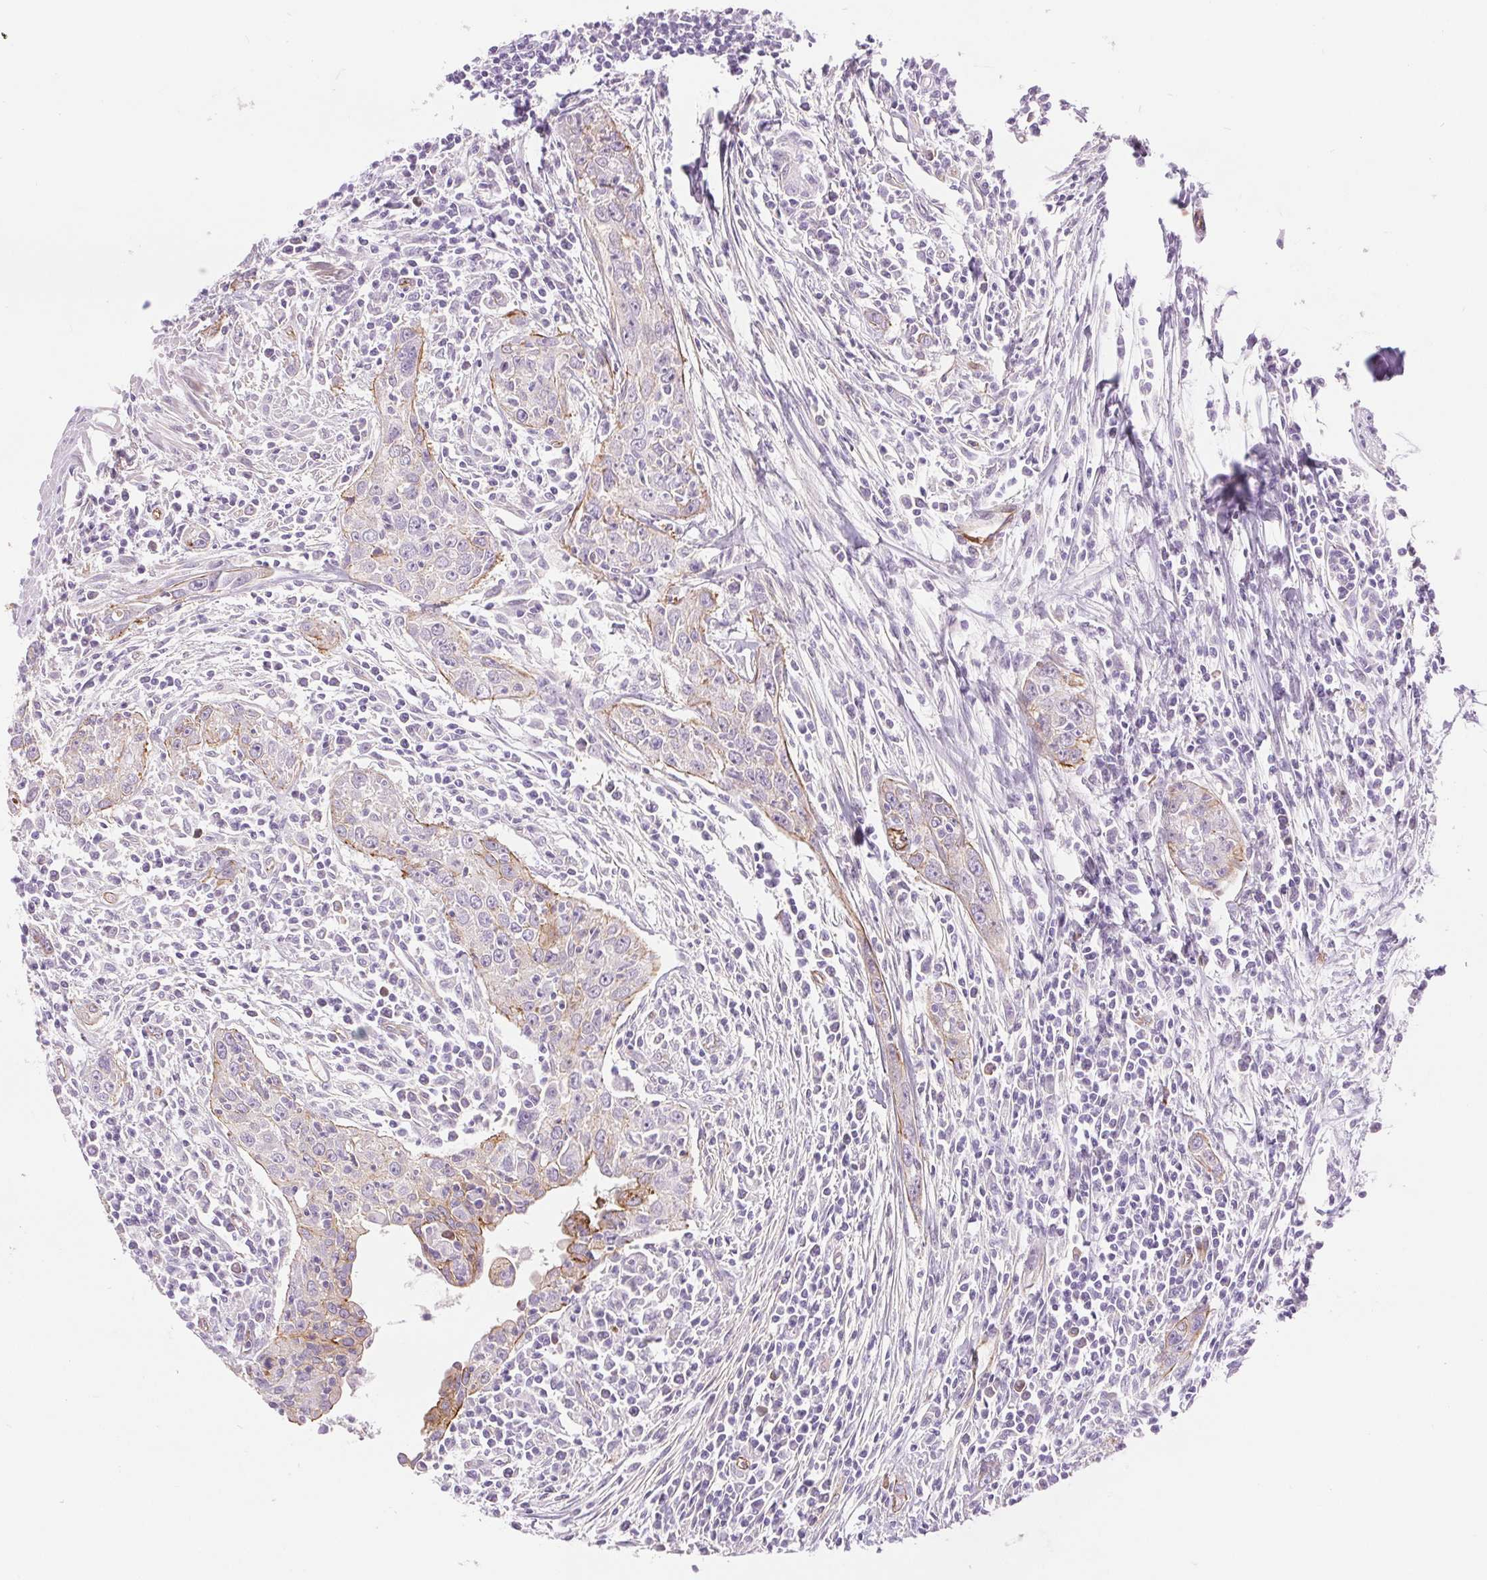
{"staining": {"intensity": "moderate", "quantity": "<25%", "location": "cytoplasmic/membranous"}, "tissue": "urothelial cancer", "cell_type": "Tumor cells", "image_type": "cancer", "snomed": [{"axis": "morphology", "description": "Urothelial carcinoma, High grade"}, {"axis": "topography", "description": "Urinary bladder"}], "caption": "A low amount of moderate cytoplasmic/membranous positivity is seen in approximately <25% of tumor cells in urothelial carcinoma (high-grade) tissue.", "gene": "DIXDC1", "patient": {"sex": "male", "age": 83}}